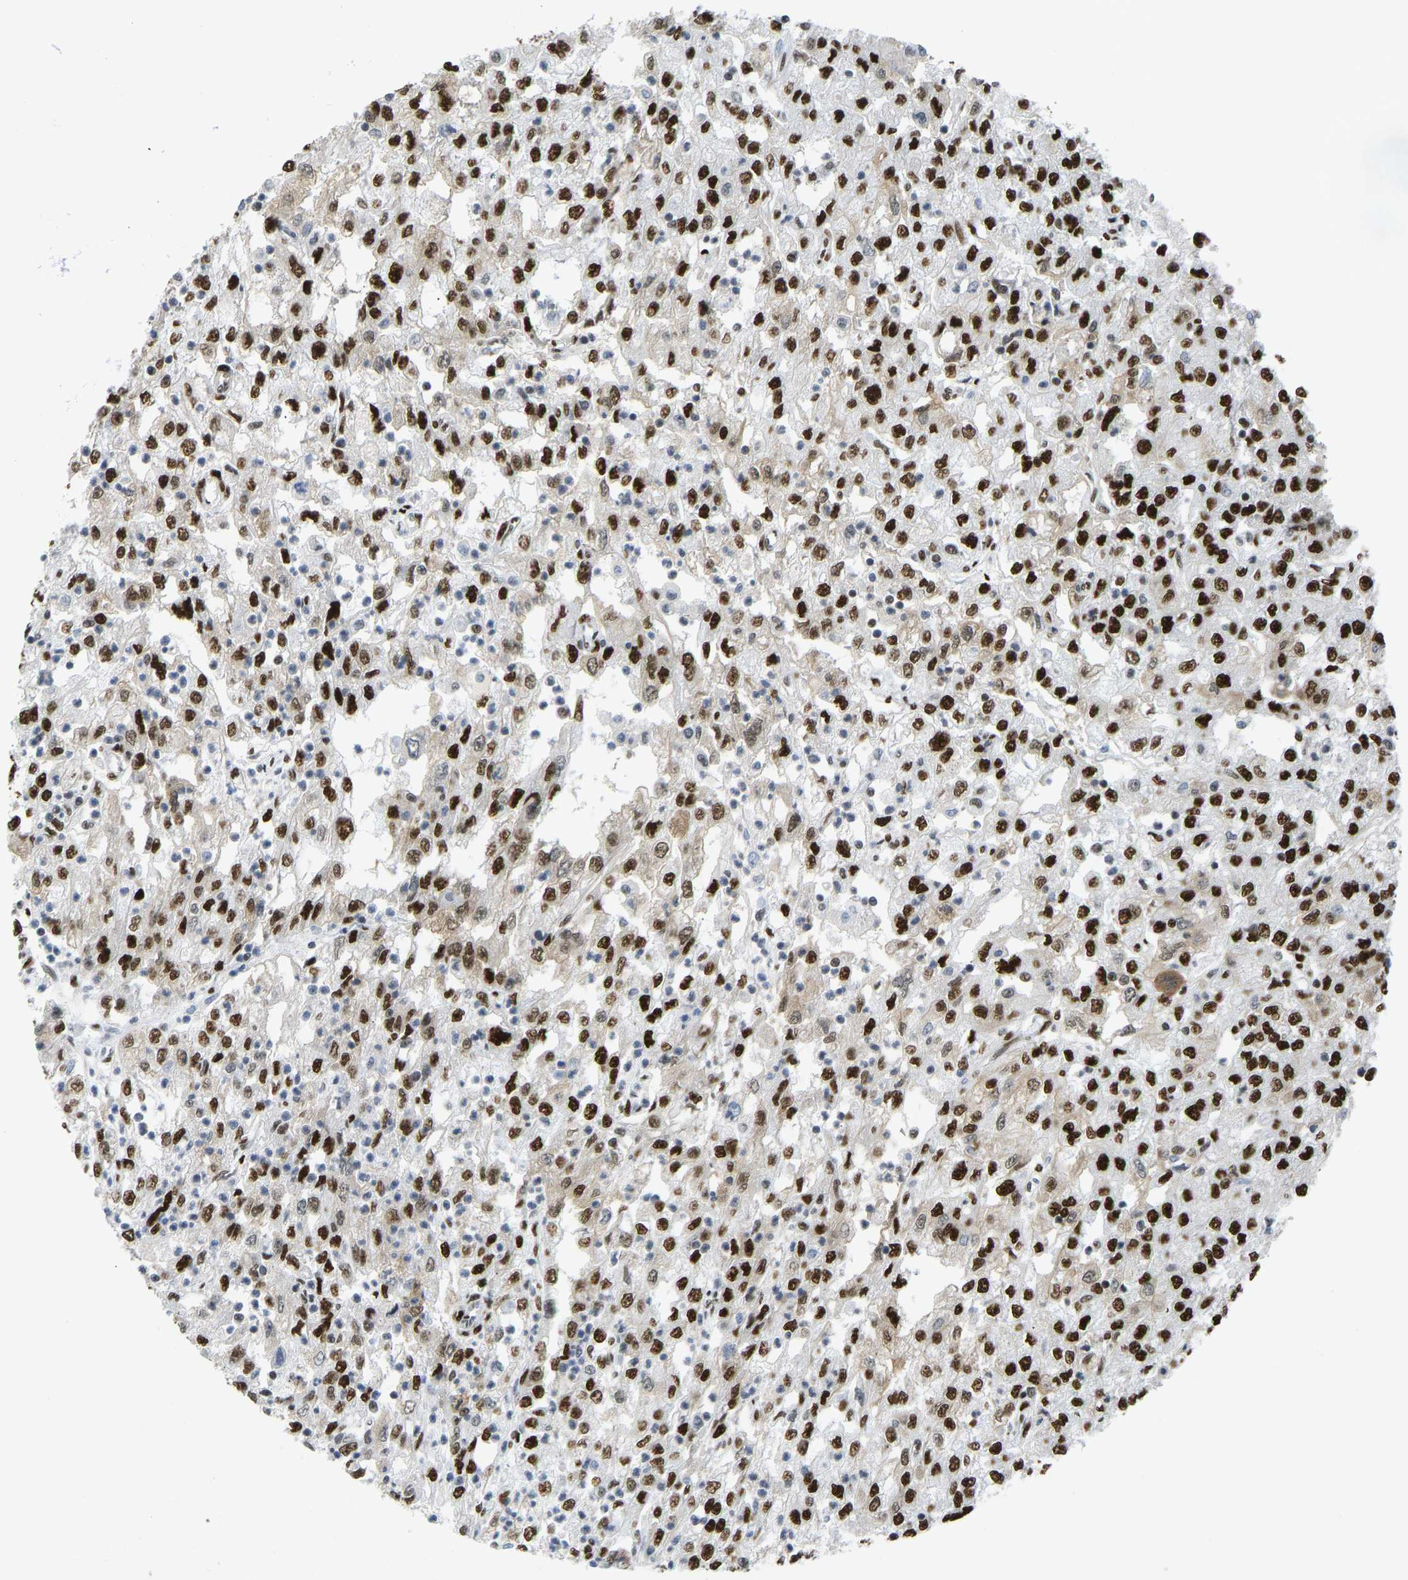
{"staining": {"intensity": "strong", "quantity": ">75%", "location": "nuclear"}, "tissue": "renal cancer", "cell_type": "Tumor cells", "image_type": "cancer", "snomed": [{"axis": "morphology", "description": "Adenocarcinoma, NOS"}, {"axis": "topography", "description": "Kidney"}], "caption": "Protein expression analysis of human renal adenocarcinoma reveals strong nuclear expression in approximately >75% of tumor cells.", "gene": "FOXK1", "patient": {"sex": "female", "age": 54}}